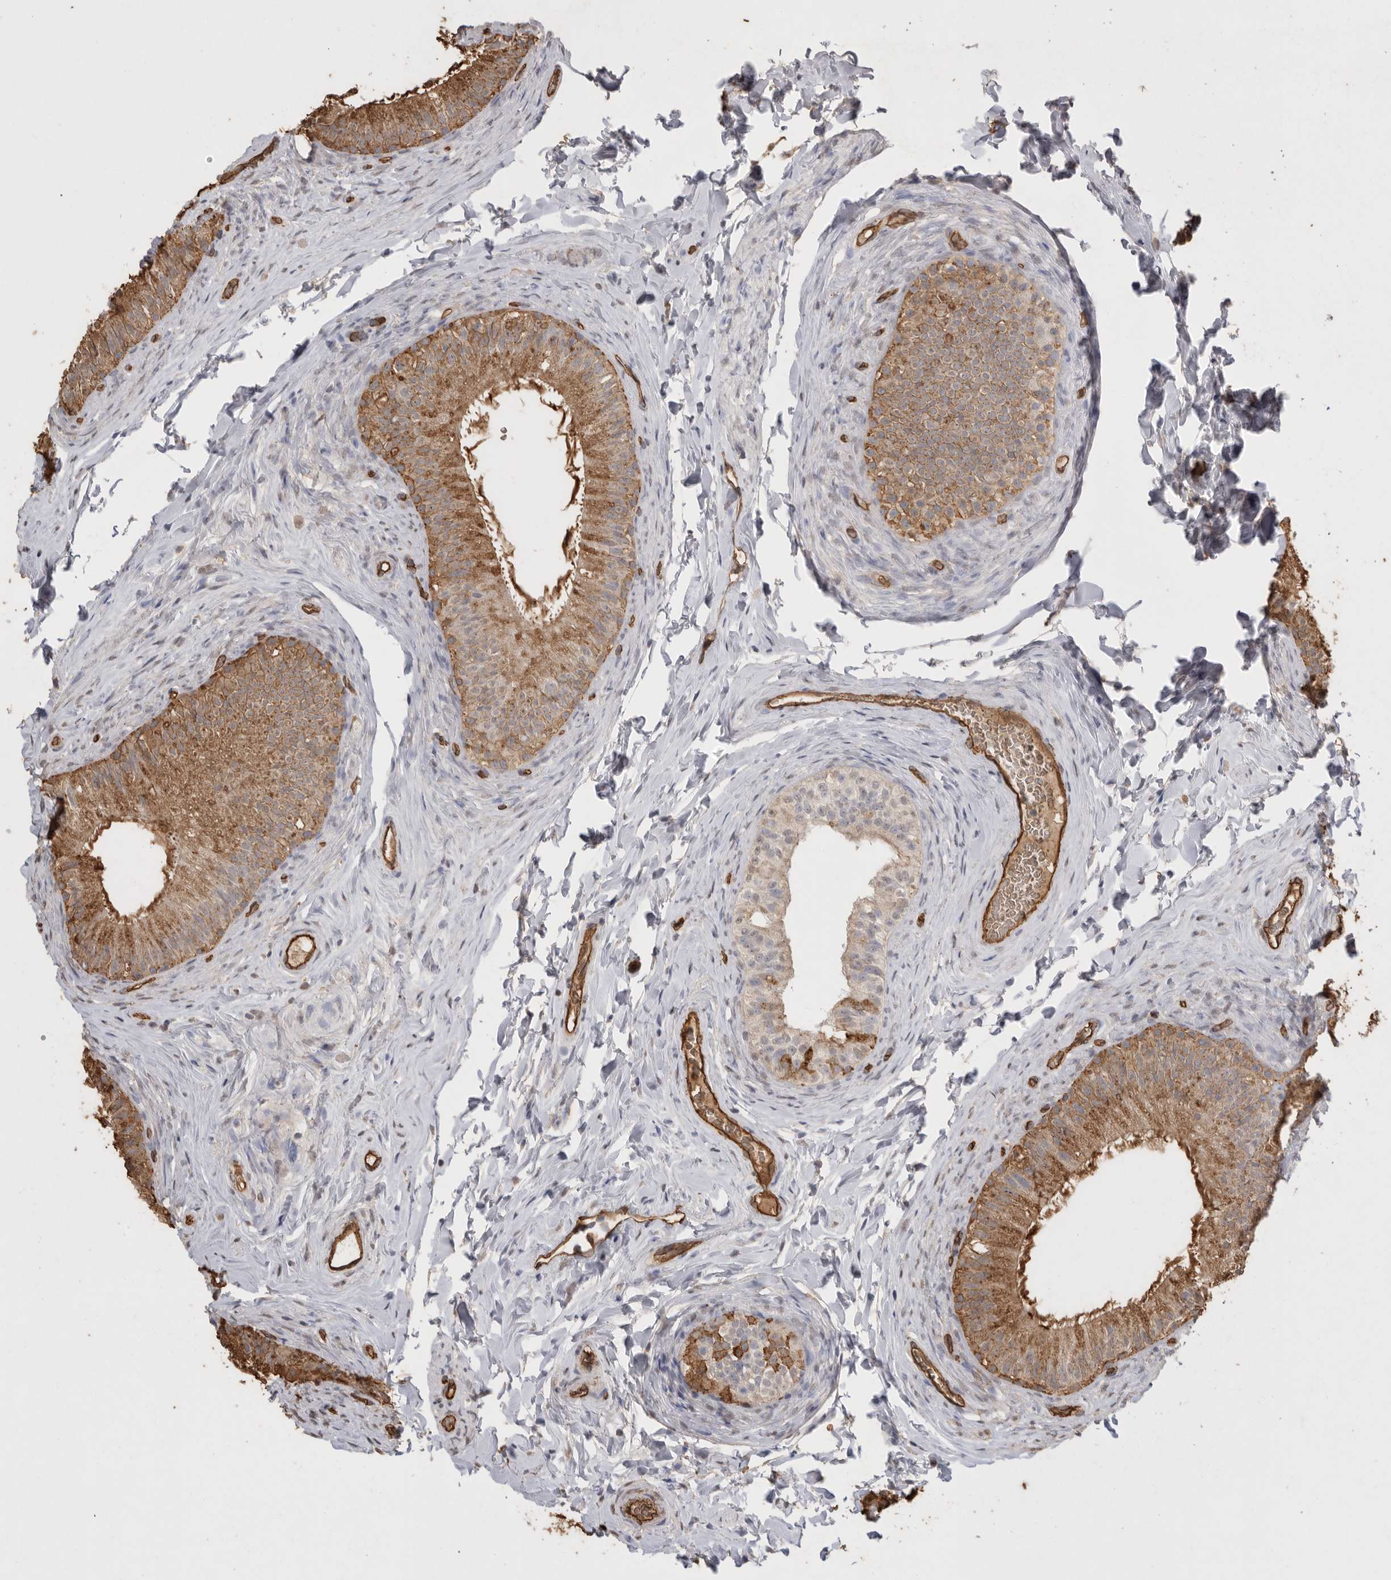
{"staining": {"intensity": "moderate", "quantity": "25%-75%", "location": "cytoplasmic/membranous"}, "tissue": "epididymis", "cell_type": "Glandular cells", "image_type": "normal", "snomed": [{"axis": "morphology", "description": "Normal tissue, NOS"}, {"axis": "topography", "description": "Epididymis"}], "caption": "Moderate cytoplasmic/membranous staining is appreciated in approximately 25%-75% of glandular cells in unremarkable epididymis. The staining was performed using DAB (3,3'-diaminobenzidine), with brown indicating positive protein expression. Nuclei are stained blue with hematoxylin.", "gene": "IL27", "patient": {"sex": "male", "age": 49}}